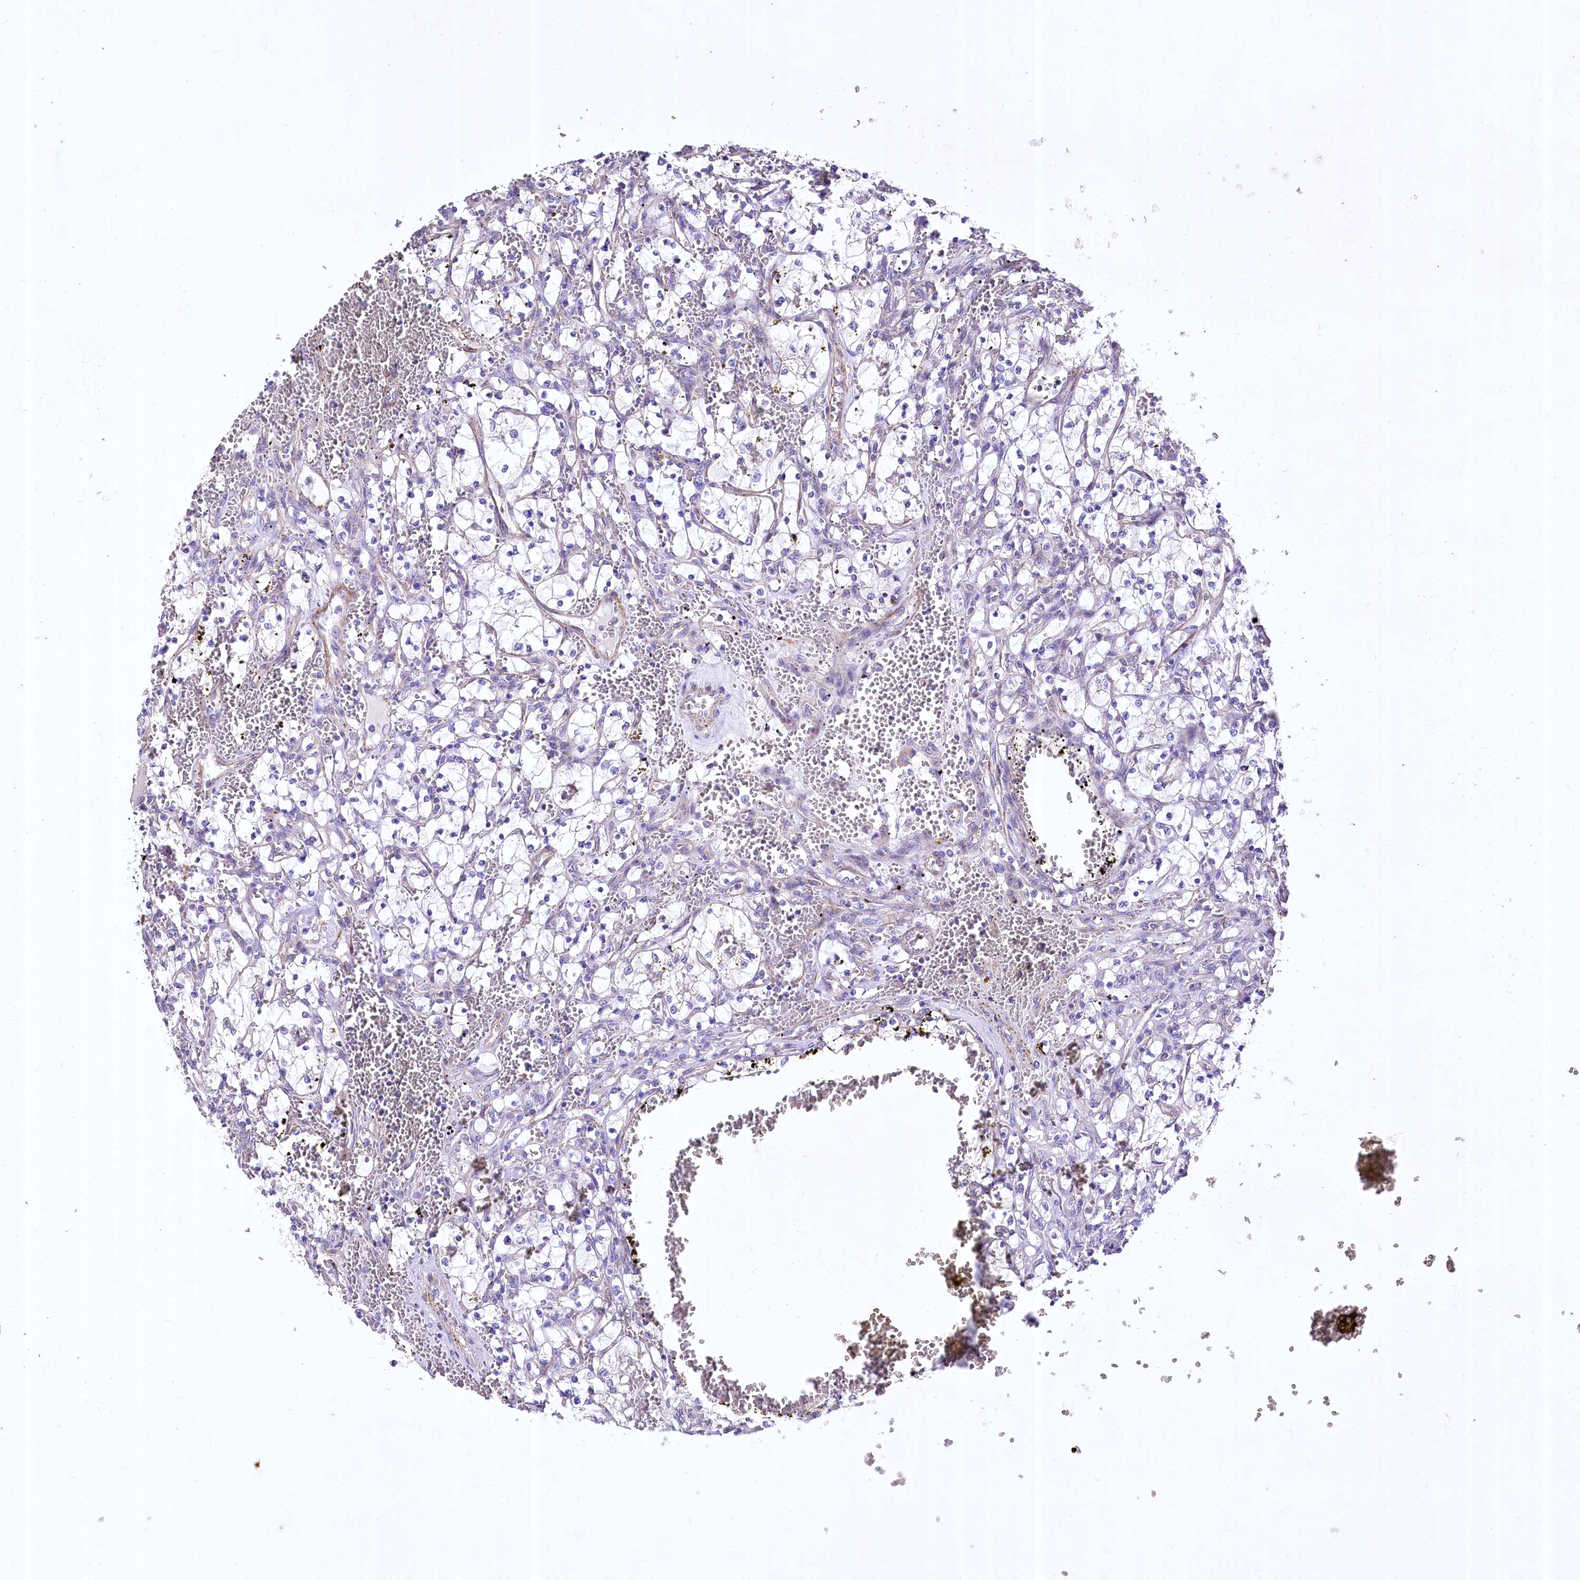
{"staining": {"intensity": "negative", "quantity": "none", "location": "none"}, "tissue": "renal cancer", "cell_type": "Tumor cells", "image_type": "cancer", "snomed": [{"axis": "morphology", "description": "Adenocarcinoma, NOS"}, {"axis": "topography", "description": "Kidney"}], "caption": "IHC histopathology image of adenocarcinoma (renal) stained for a protein (brown), which exhibits no expression in tumor cells.", "gene": "RDH16", "patient": {"sex": "female", "age": 69}}